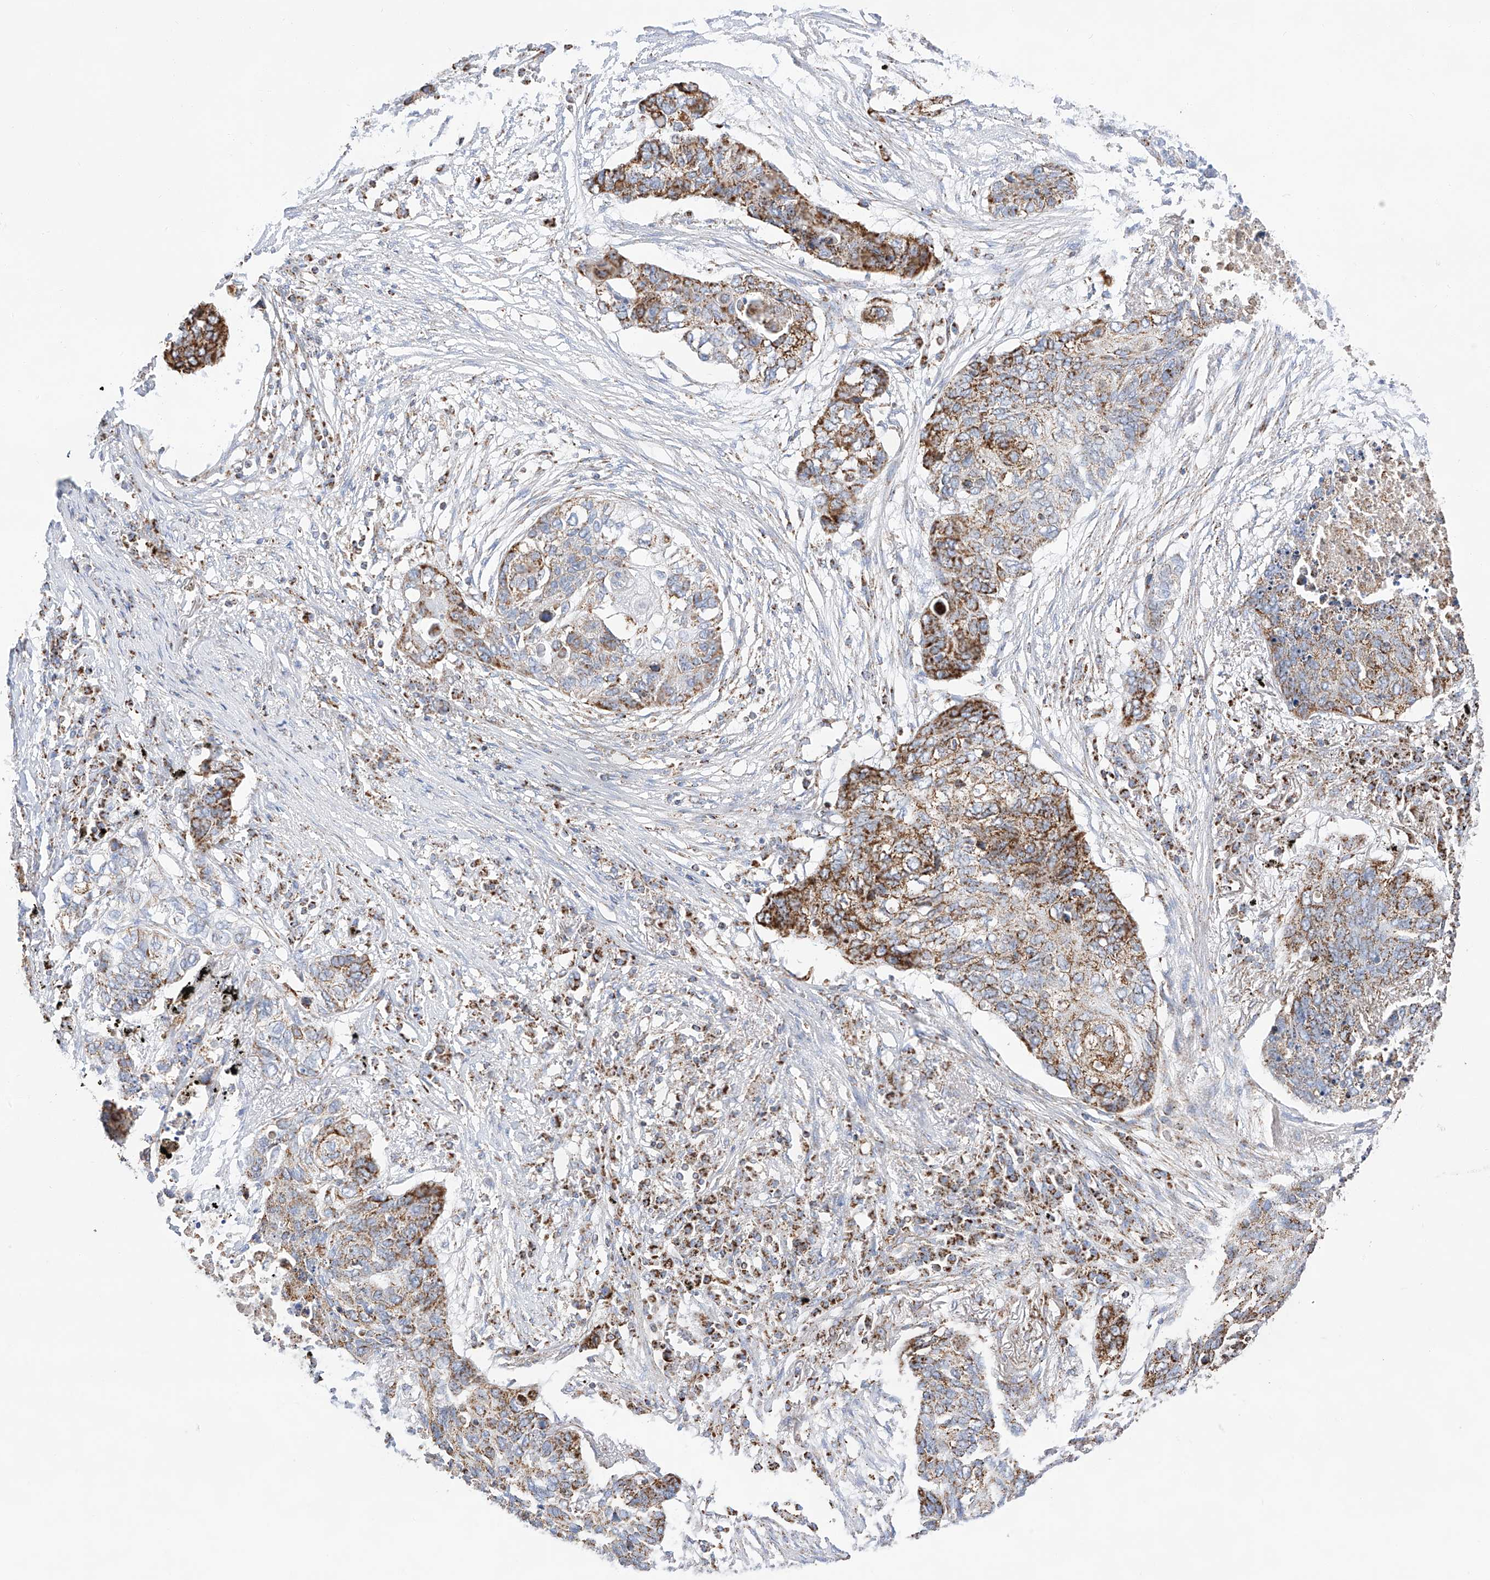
{"staining": {"intensity": "moderate", "quantity": "25%-75%", "location": "cytoplasmic/membranous"}, "tissue": "lung cancer", "cell_type": "Tumor cells", "image_type": "cancer", "snomed": [{"axis": "morphology", "description": "Squamous cell carcinoma, NOS"}, {"axis": "topography", "description": "Lung"}], "caption": "Immunohistochemical staining of lung squamous cell carcinoma shows moderate cytoplasmic/membranous protein positivity in about 25%-75% of tumor cells.", "gene": "TTC27", "patient": {"sex": "female", "age": 63}}